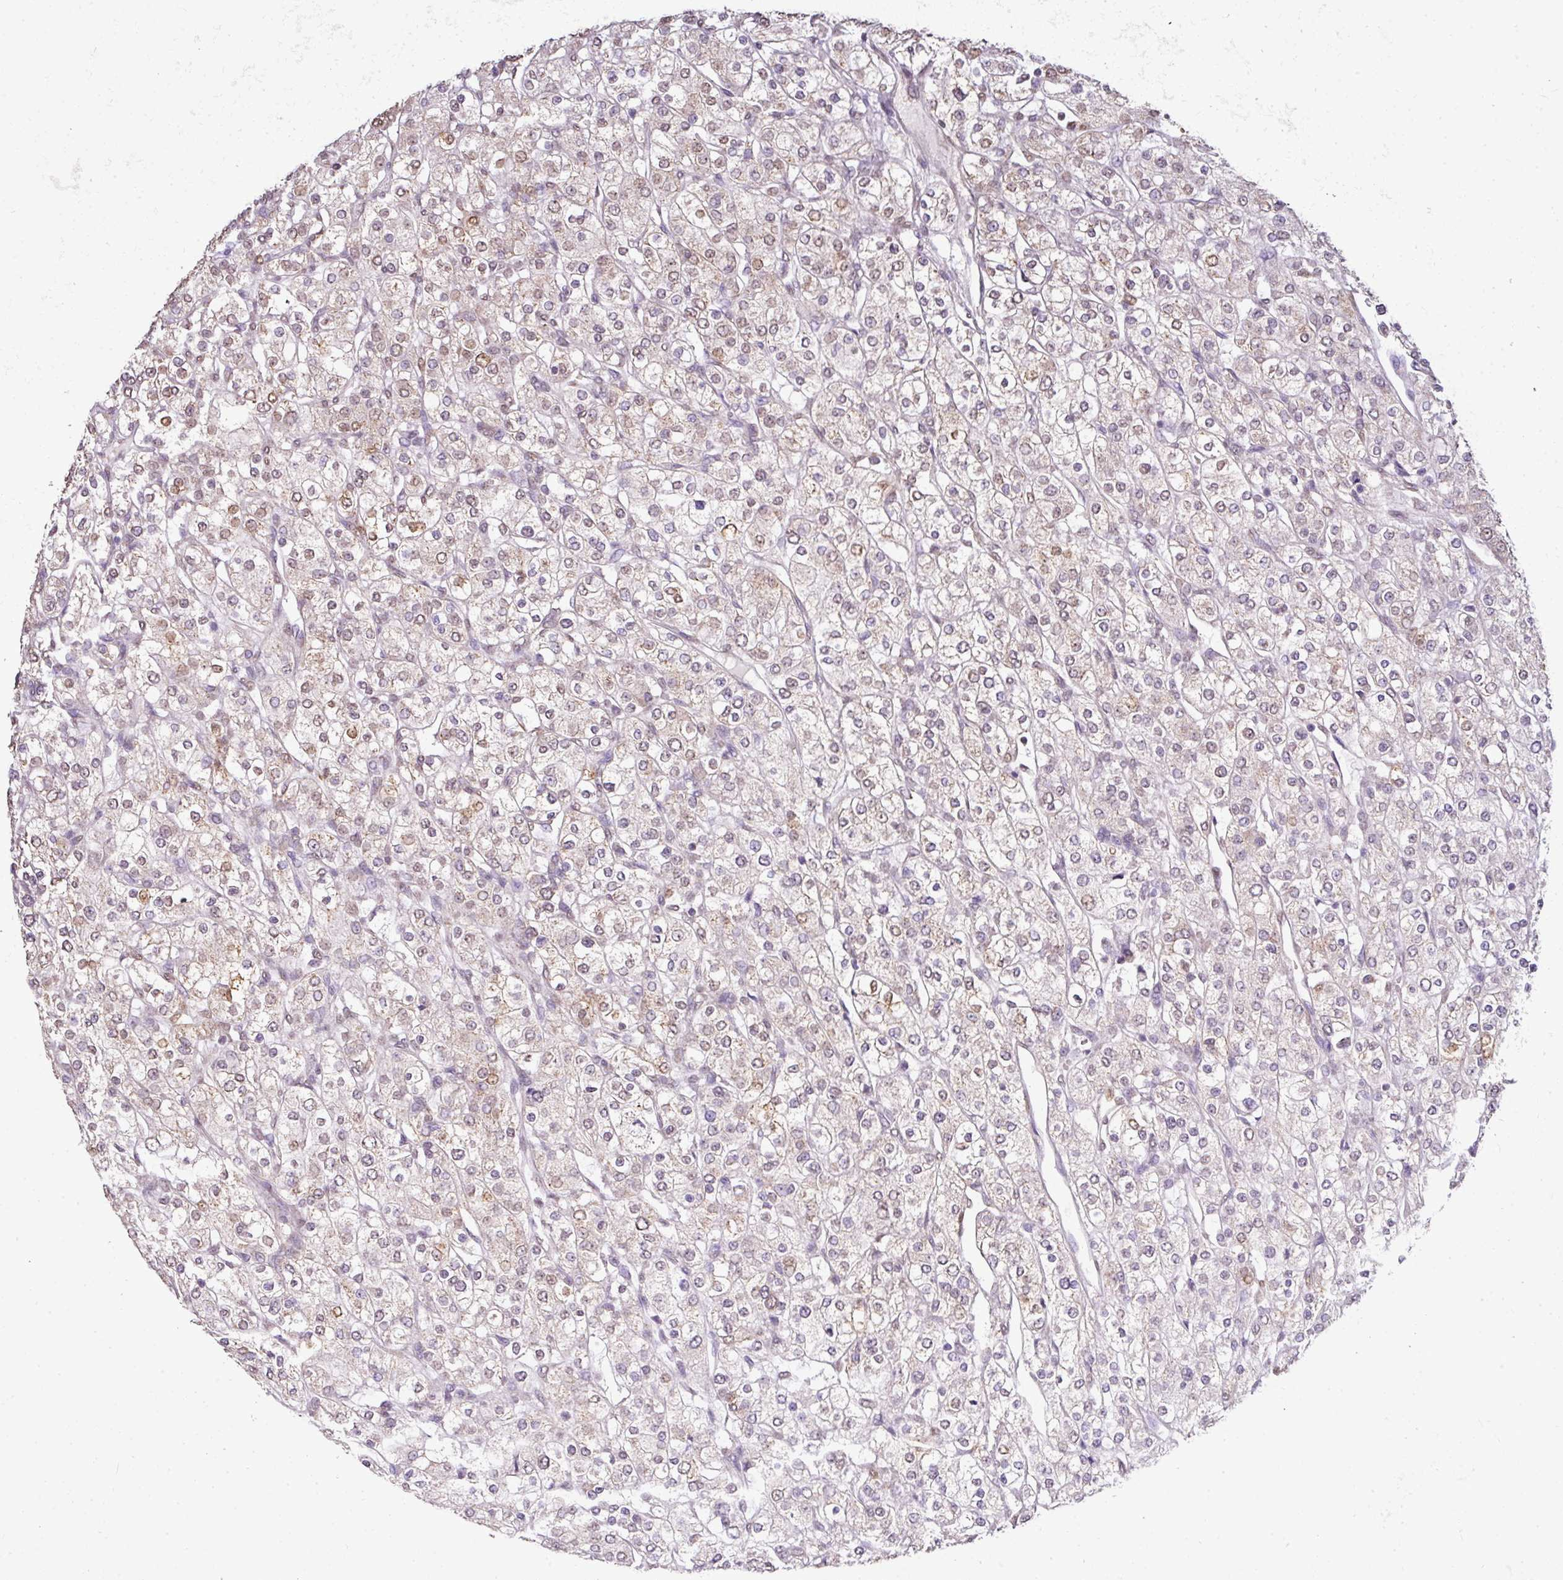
{"staining": {"intensity": "moderate", "quantity": "<25%", "location": "nuclear"}, "tissue": "renal cancer", "cell_type": "Tumor cells", "image_type": "cancer", "snomed": [{"axis": "morphology", "description": "Adenocarcinoma, NOS"}, {"axis": "topography", "description": "Kidney"}], "caption": "The immunohistochemical stain shows moderate nuclear expression in tumor cells of renal cancer (adenocarcinoma) tissue. The protein of interest is shown in brown color, while the nuclei are stained blue.", "gene": "JPH2", "patient": {"sex": "male", "age": 80}}